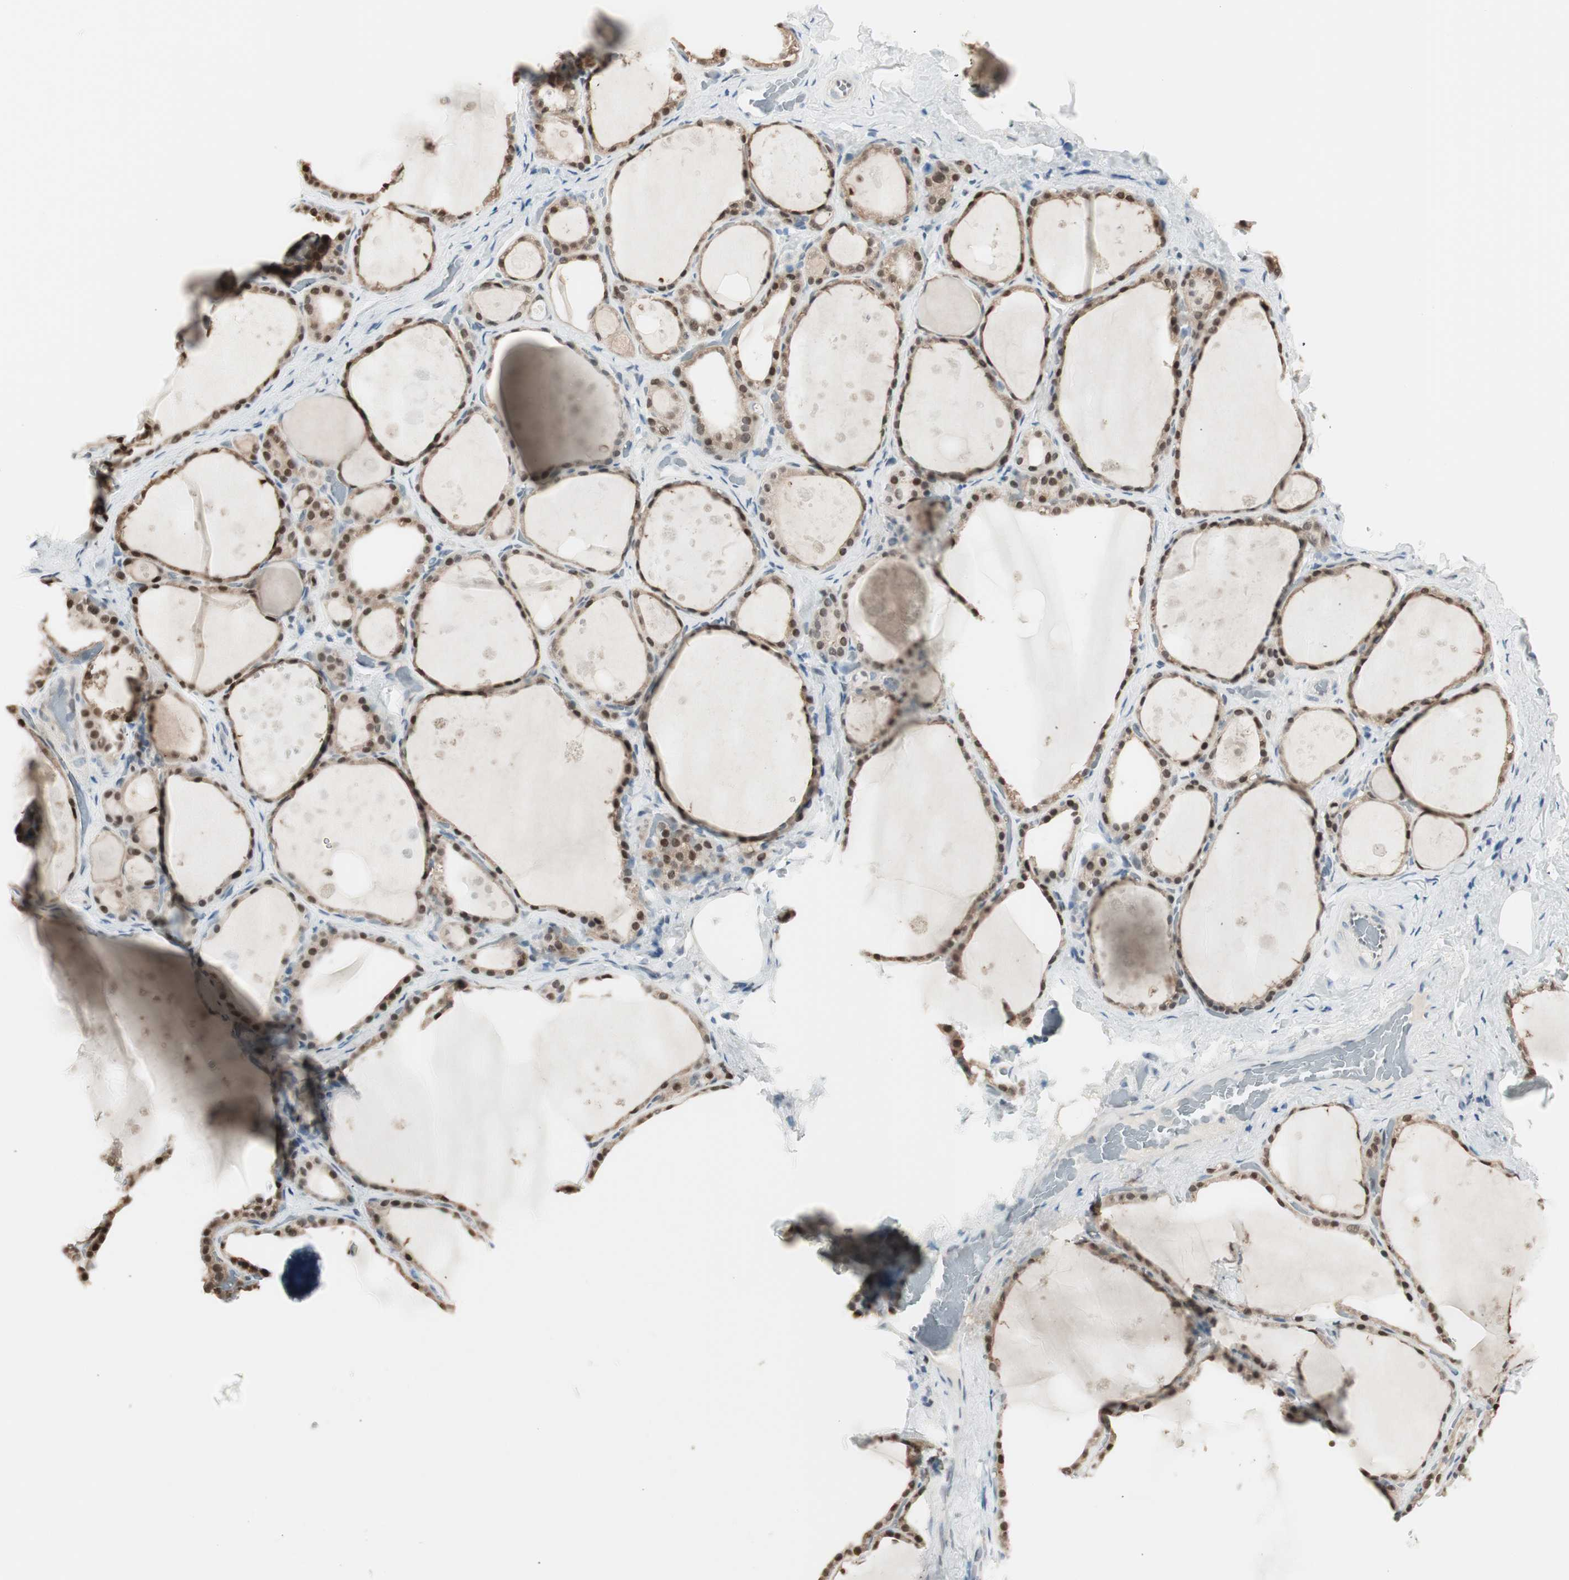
{"staining": {"intensity": "strong", "quantity": "25%-75%", "location": "nuclear"}, "tissue": "thyroid gland", "cell_type": "Glandular cells", "image_type": "normal", "snomed": [{"axis": "morphology", "description": "Normal tissue, NOS"}, {"axis": "topography", "description": "Thyroid gland"}], "caption": "Benign thyroid gland displays strong nuclear staining in about 25%-75% of glandular cells, visualized by immunohistochemistry.", "gene": "LONP2", "patient": {"sex": "male", "age": 61}}